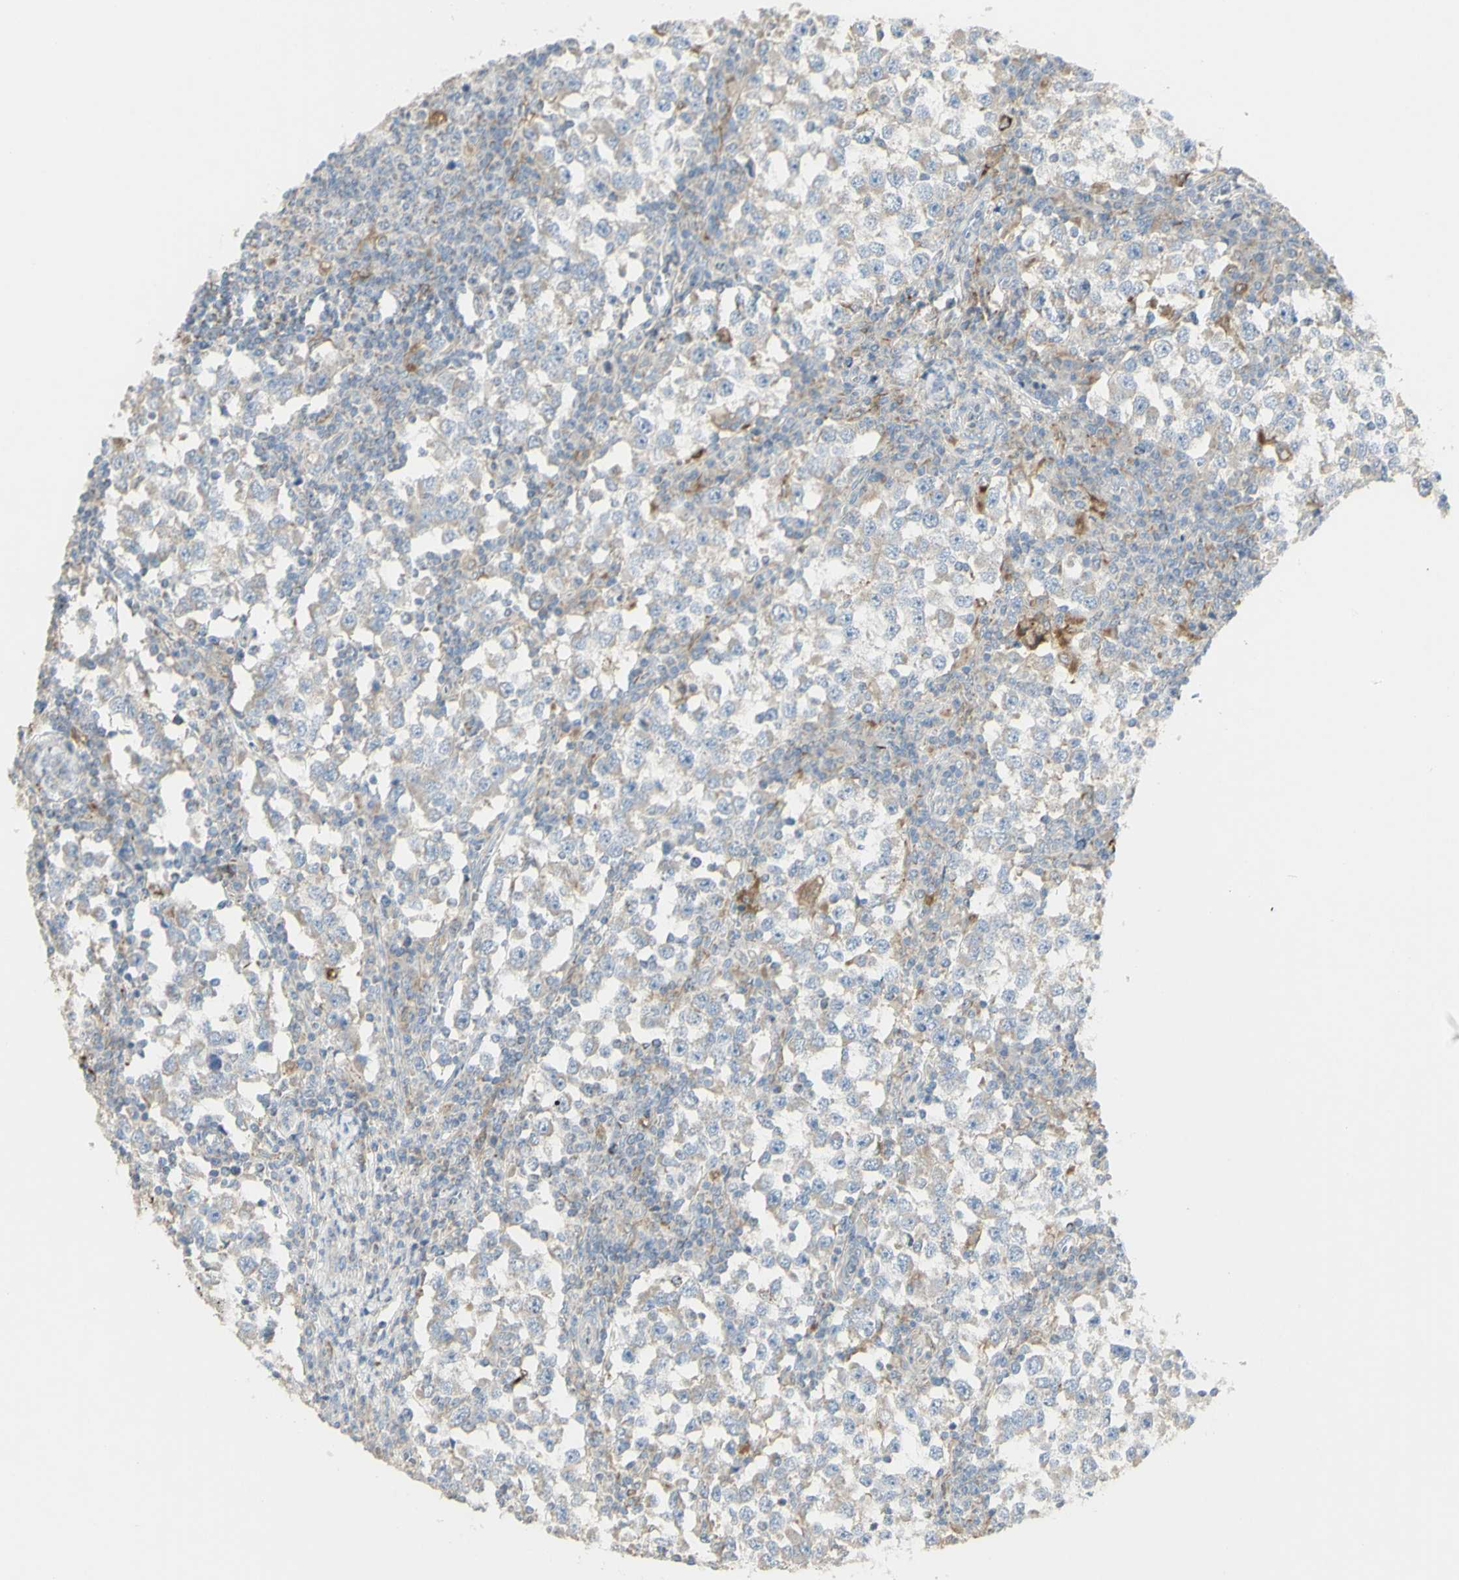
{"staining": {"intensity": "weak", "quantity": "<25%", "location": "cytoplasmic/membranous"}, "tissue": "testis cancer", "cell_type": "Tumor cells", "image_type": "cancer", "snomed": [{"axis": "morphology", "description": "Seminoma, NOS"}, {"axis": "topography", "description": "Testis"}], "caption": "Testis cancer (seminoma) stained for a protein using immunohistochemistry demonstrates no expression tumor cells.", "gene": "CNTNAP1", "patient": {"sex": "male", "age": 65}}